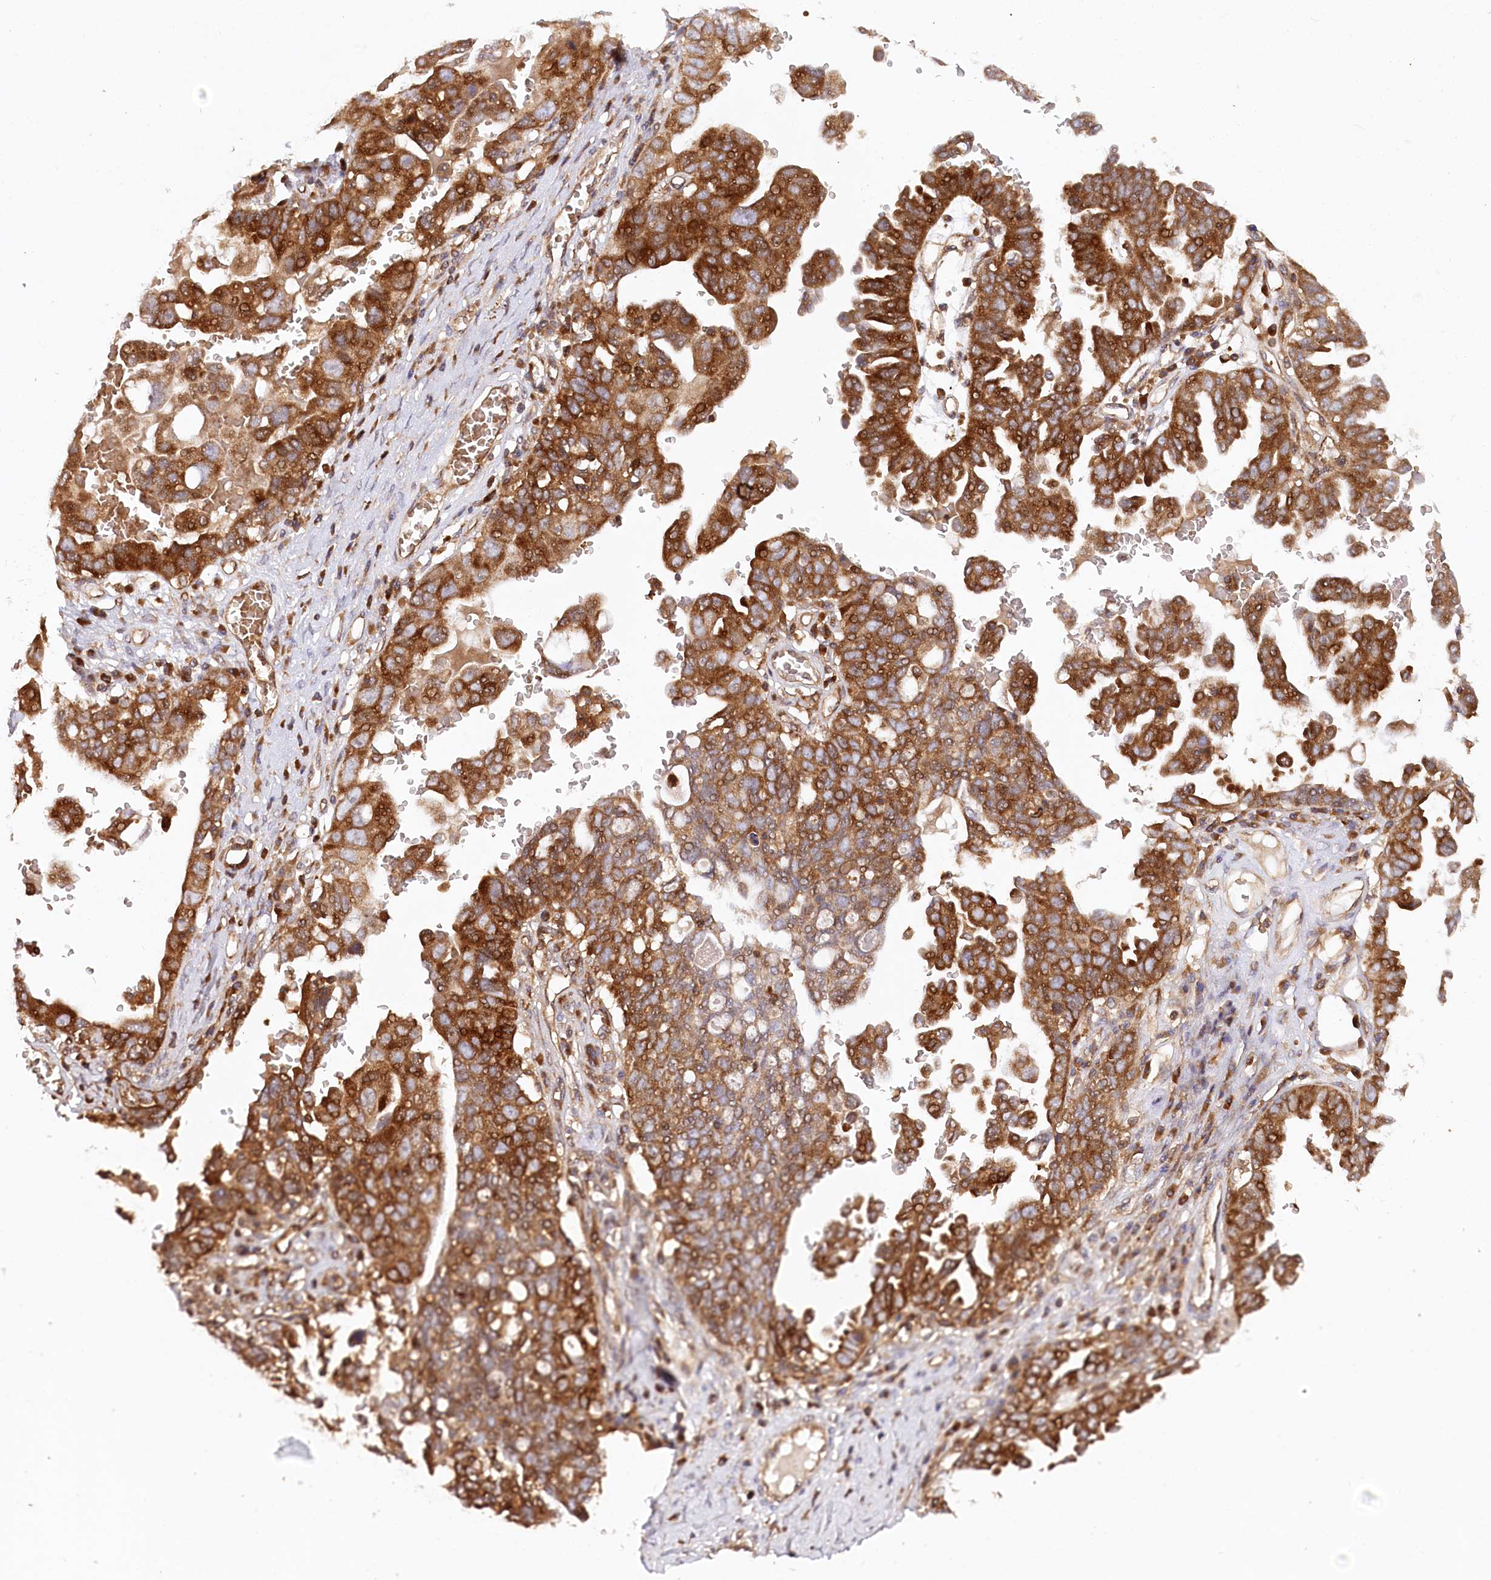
{"staining": {"intensity": "strong", "quantity": ">75%", "location": "cytoplasmic/membranous"}, "tissue": "ovarian cancer", "cell_type": "Tumor cells", "image_type": "cancer", "snomed": [{"axis": "morphology", "description": "Carcinoma, endometroid"}, {"axis": "topography", "description": "Ovary"}], "caption": "Immunohistochemical staining of human ovarian cancer displays high levels of strong cytoplasmic/membranous protein positivity in approximately >75% of tumor cells.", "gene": "PAIP2", "patient": {"sex": "female", "age": 62}}